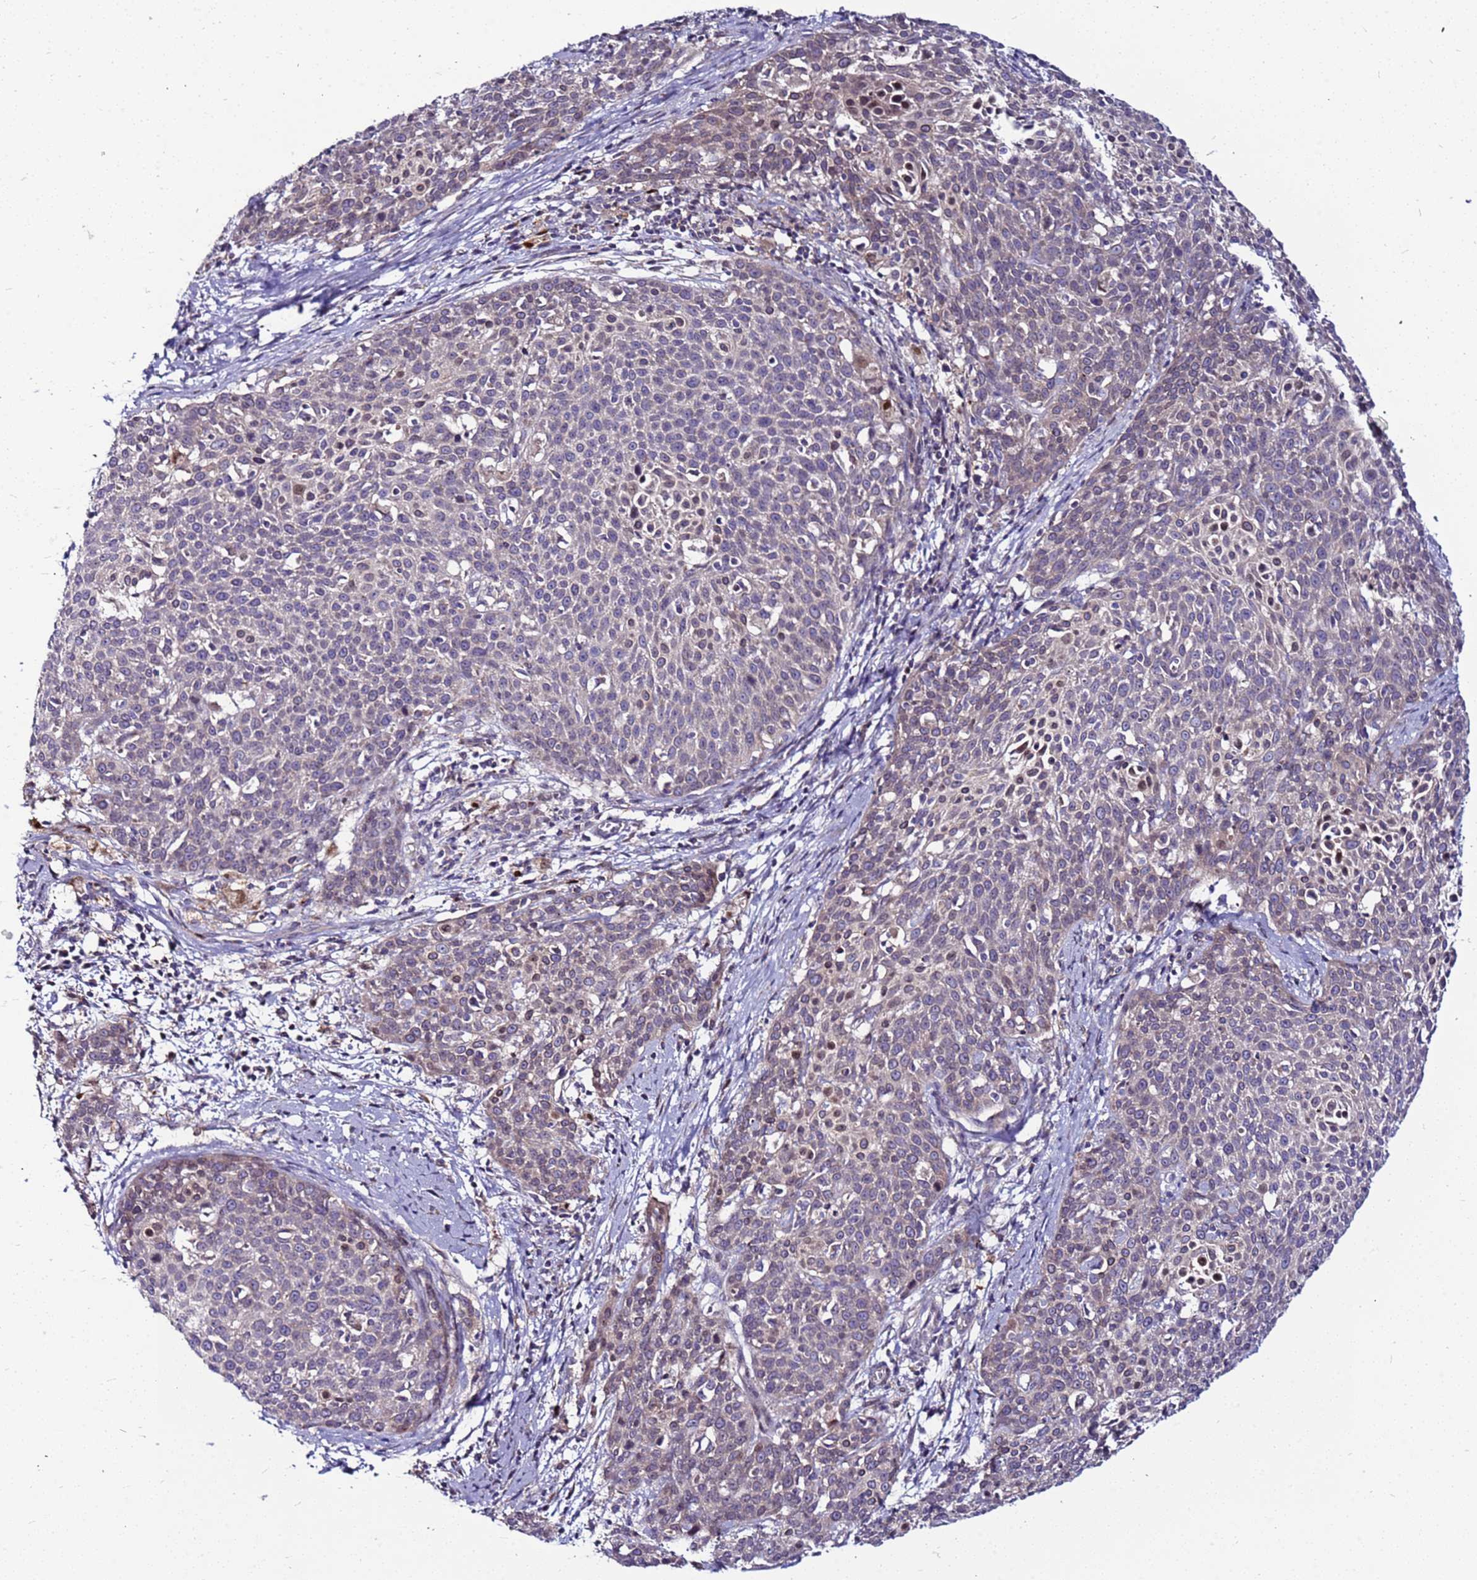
{"staining": {"intensity": "weak", "quantity": "25%-75%", "location": "cytoplasmic/membranous"}, "tissue": "cervical cancer", "cell_type": "Tumor cells", "image_type": "cancer", "snomed": [{"axis": "morphology", "description": "Squamous cell carcinoma, NOS"}, {"axis": "topography", "description": "Cervix"}], "caption": "Immunohistochemistry (IHC) photomicrograph of neoplastic tissue: human cervical cancer stained using immunohistochemistry (IHC) shows low levels of weak protein expression localized specifically in the cytoplasmic/membranous of tumor cells, appearing as a cytoplasmic/membranous brown color.", "gene": "CCDC71", "patient": {"sex": "female", "age": 38}}